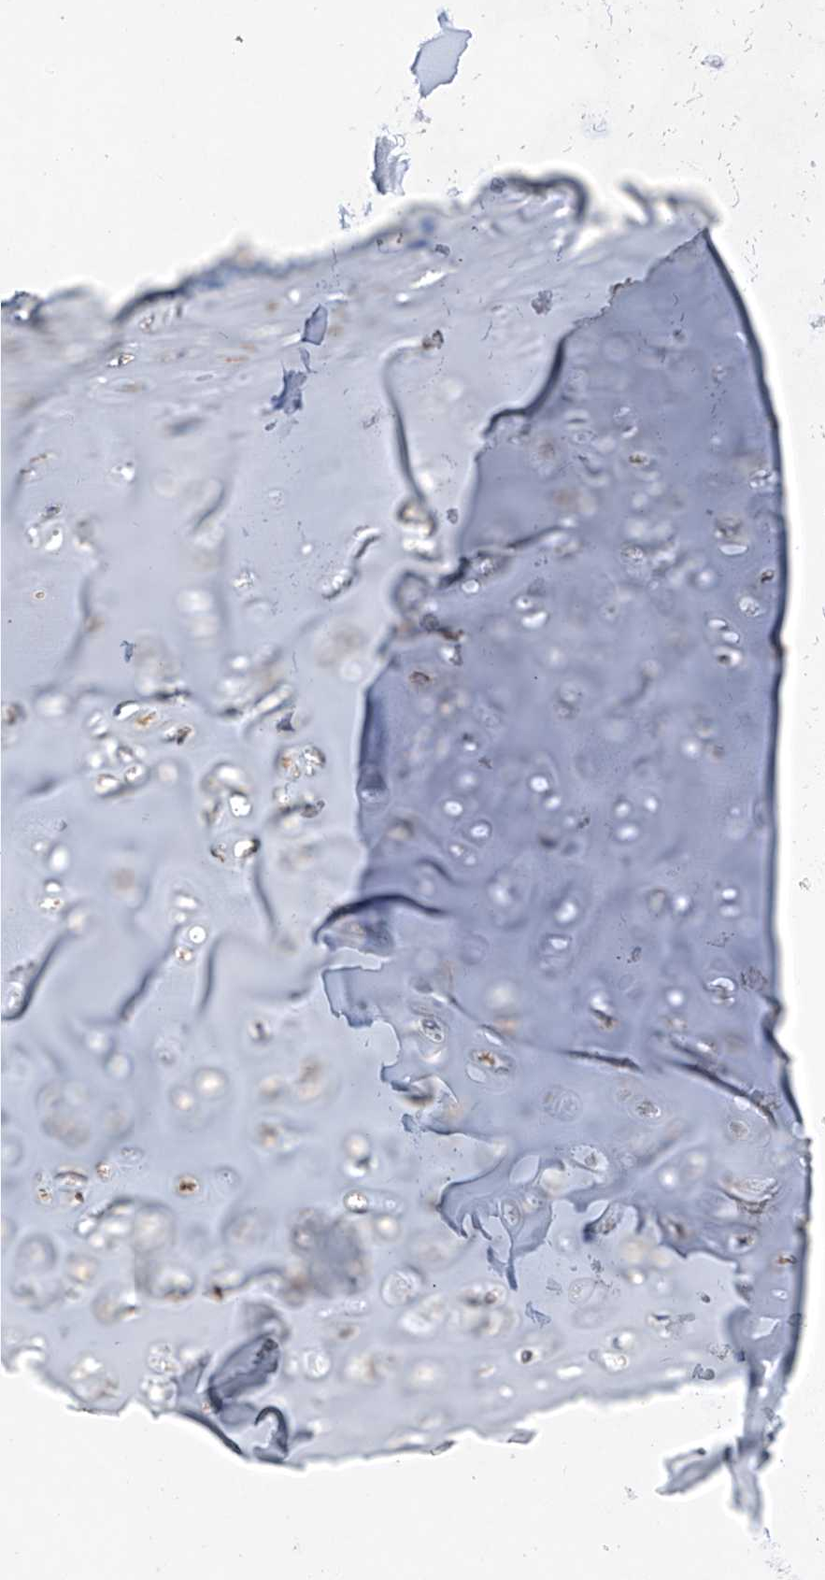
{"staining": {"intensity": "weak", "quantity": "25%-75%", "location": "cytoplasmic/membranous"}, "tissue": "adipose tissue", "cell_type": "Adipocytes", "image_type": "normal", "snomed": [{"axis": "morphology", "description": "Normal tissue, NOS"}, {"axis": "morphology", "description": "Basal cell carcinoma"}, {"axis": "topography", "description": "Cartilage tissue"}, {"axis": "topography", "description": "Nasopharynx"}, {"axis": "topography", "description": "Oral tissue"}], "caption": "Normal adipose tissue shows weak cytoplasmic/membranous expression in about 25%-75% of adipocytes, visualized by immunohistochemistry. (IHC, brightfield microscopy, high magnification).", "gene": "AMD1", "patient": {"sex": "female", "age": 77}}